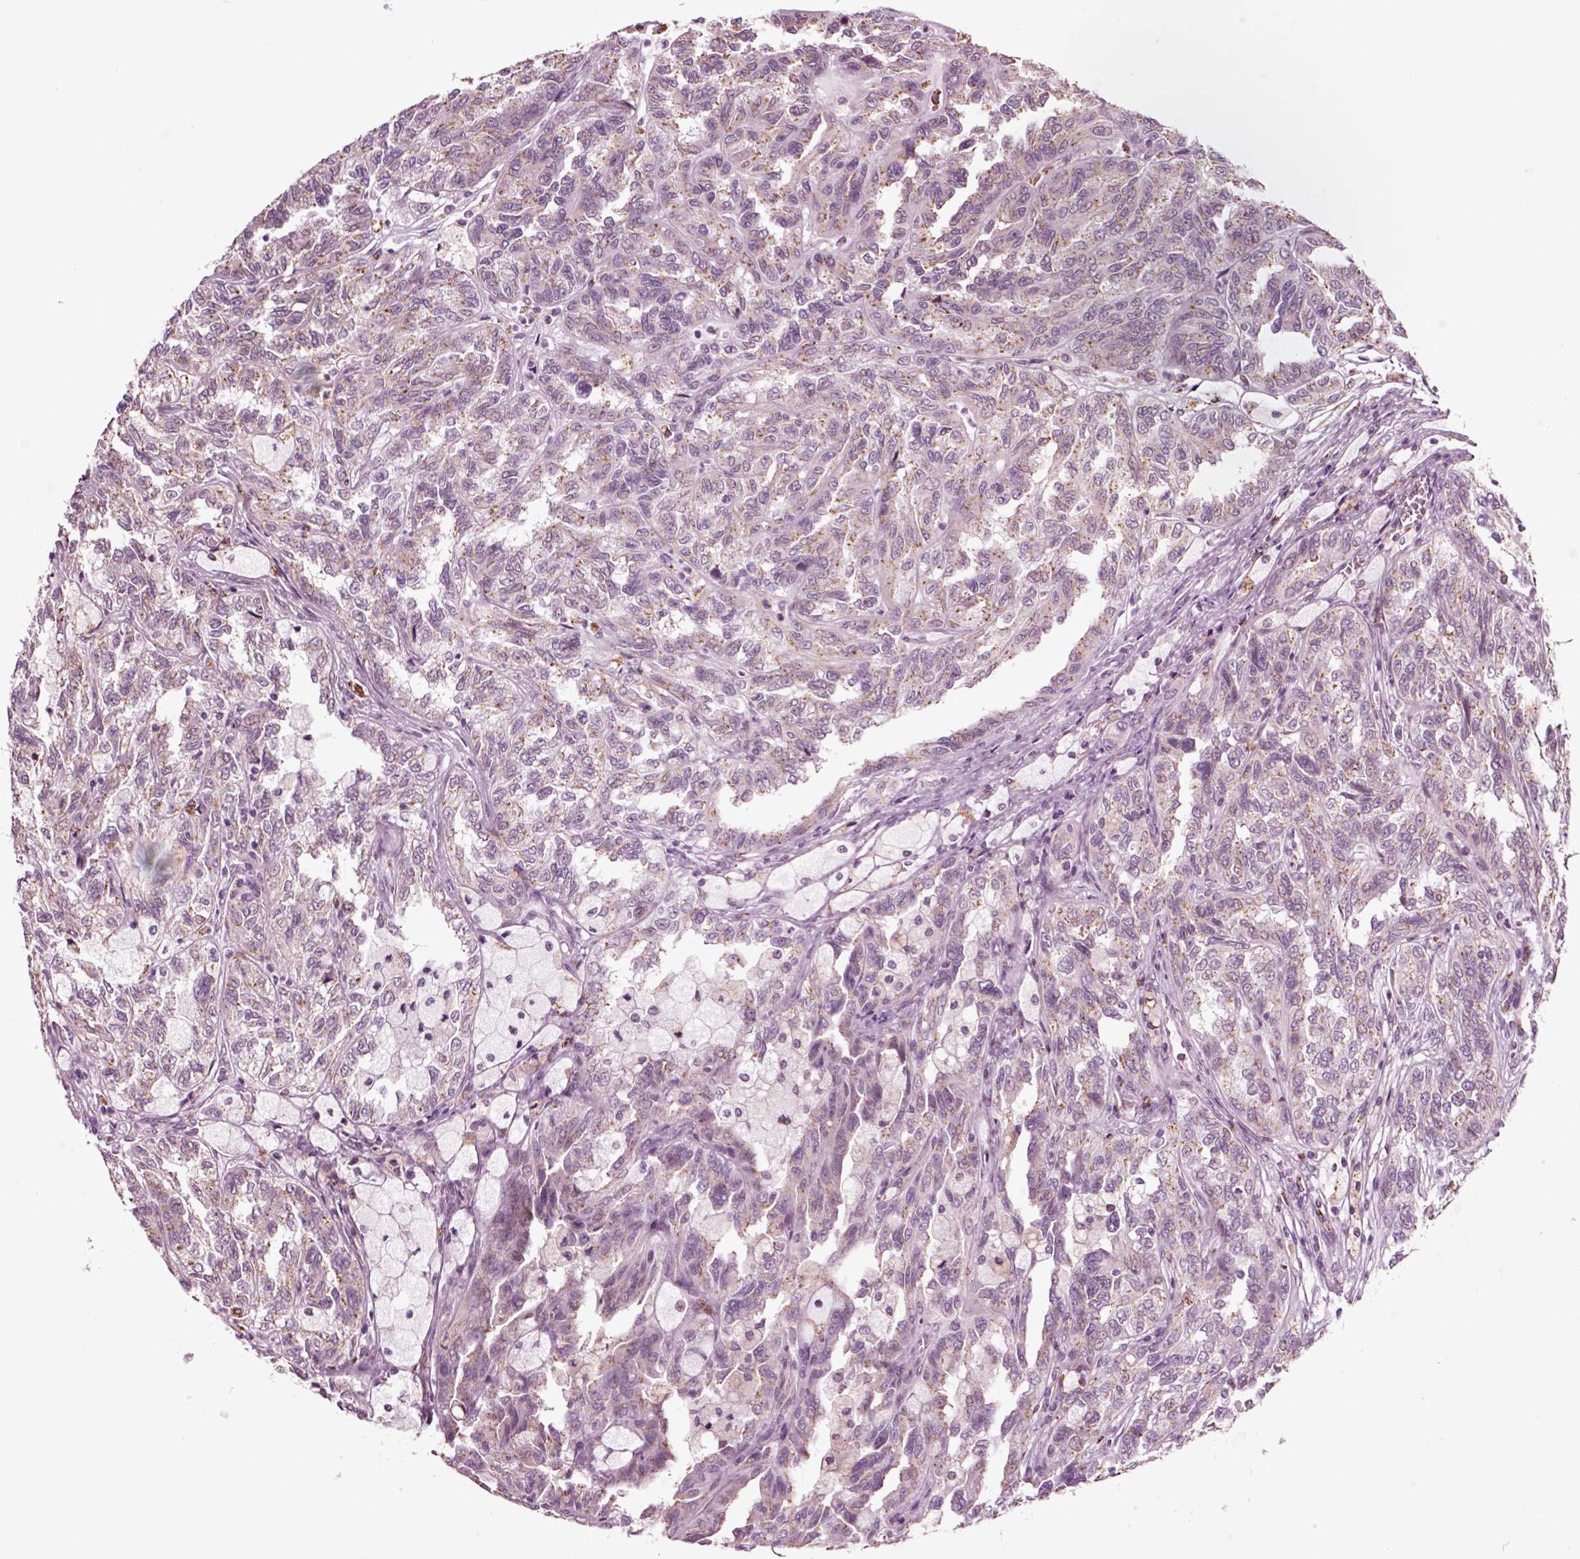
{"staining": {"intensity": "moderate", "quantity": "<25%", "location": "cytoplasmic/membranous"}, "tissue": "renal cancer", "cell_type": "Tumor cells", "image_type": "cancer", "snomed": [{"axis": "morphology", "description": "Adenocarcinoma, NOS"}, {"axis": "topography", "description": "Kidney"}], "caption": "This histopathology image demonstrates renal cancer stained with immunohistochemistry (IHC) to label a protein in brown. The cytoplasmic/membranous of tumor cells show moderate positivity for the protein. Nuclei are counter-stained blue.", "gene": "CHGB", "patient": {"sex": "male", "age": 79}}